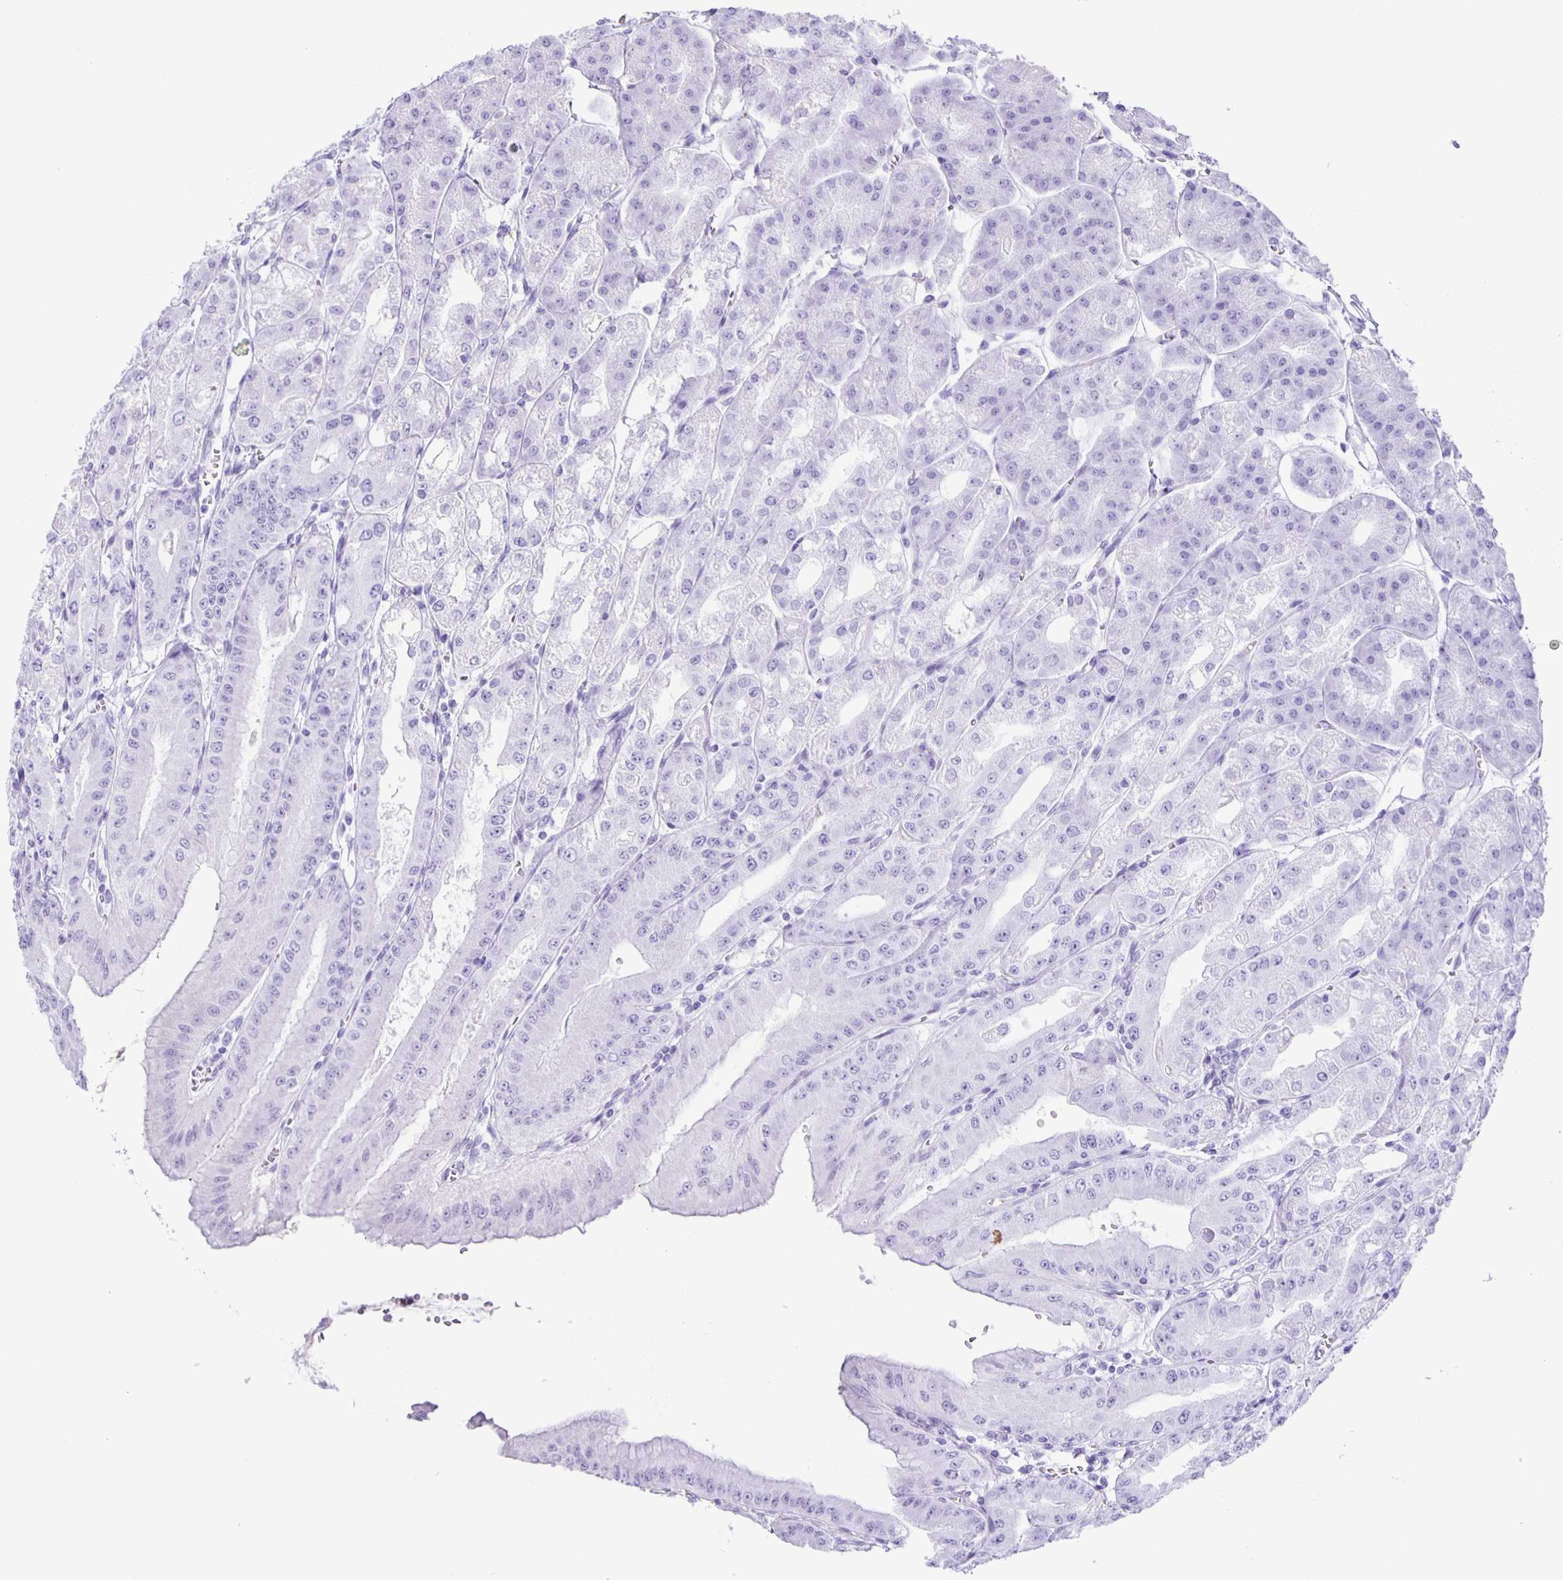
{"staining": {"intensity": "negative", "quantity": "none", "location": "none"}, "tissue": "stomach", "cell_type": "Glandular cells", "image_type": "normal", "snomed": [{"axis": "morphology", "description": "Normal tissue, NOS"}, {"axis": "topography", "description": "Stomach, lower"}], "caption": "The image displays no significant staining in glandular cells of stomach. (DAB (3,3'-diaminobenzidine) immunohistochemistry visualized using brightfield microscopy, high magnification).", "gene": "EZHIP", "patient": {"sex": "male", "age": 71}}